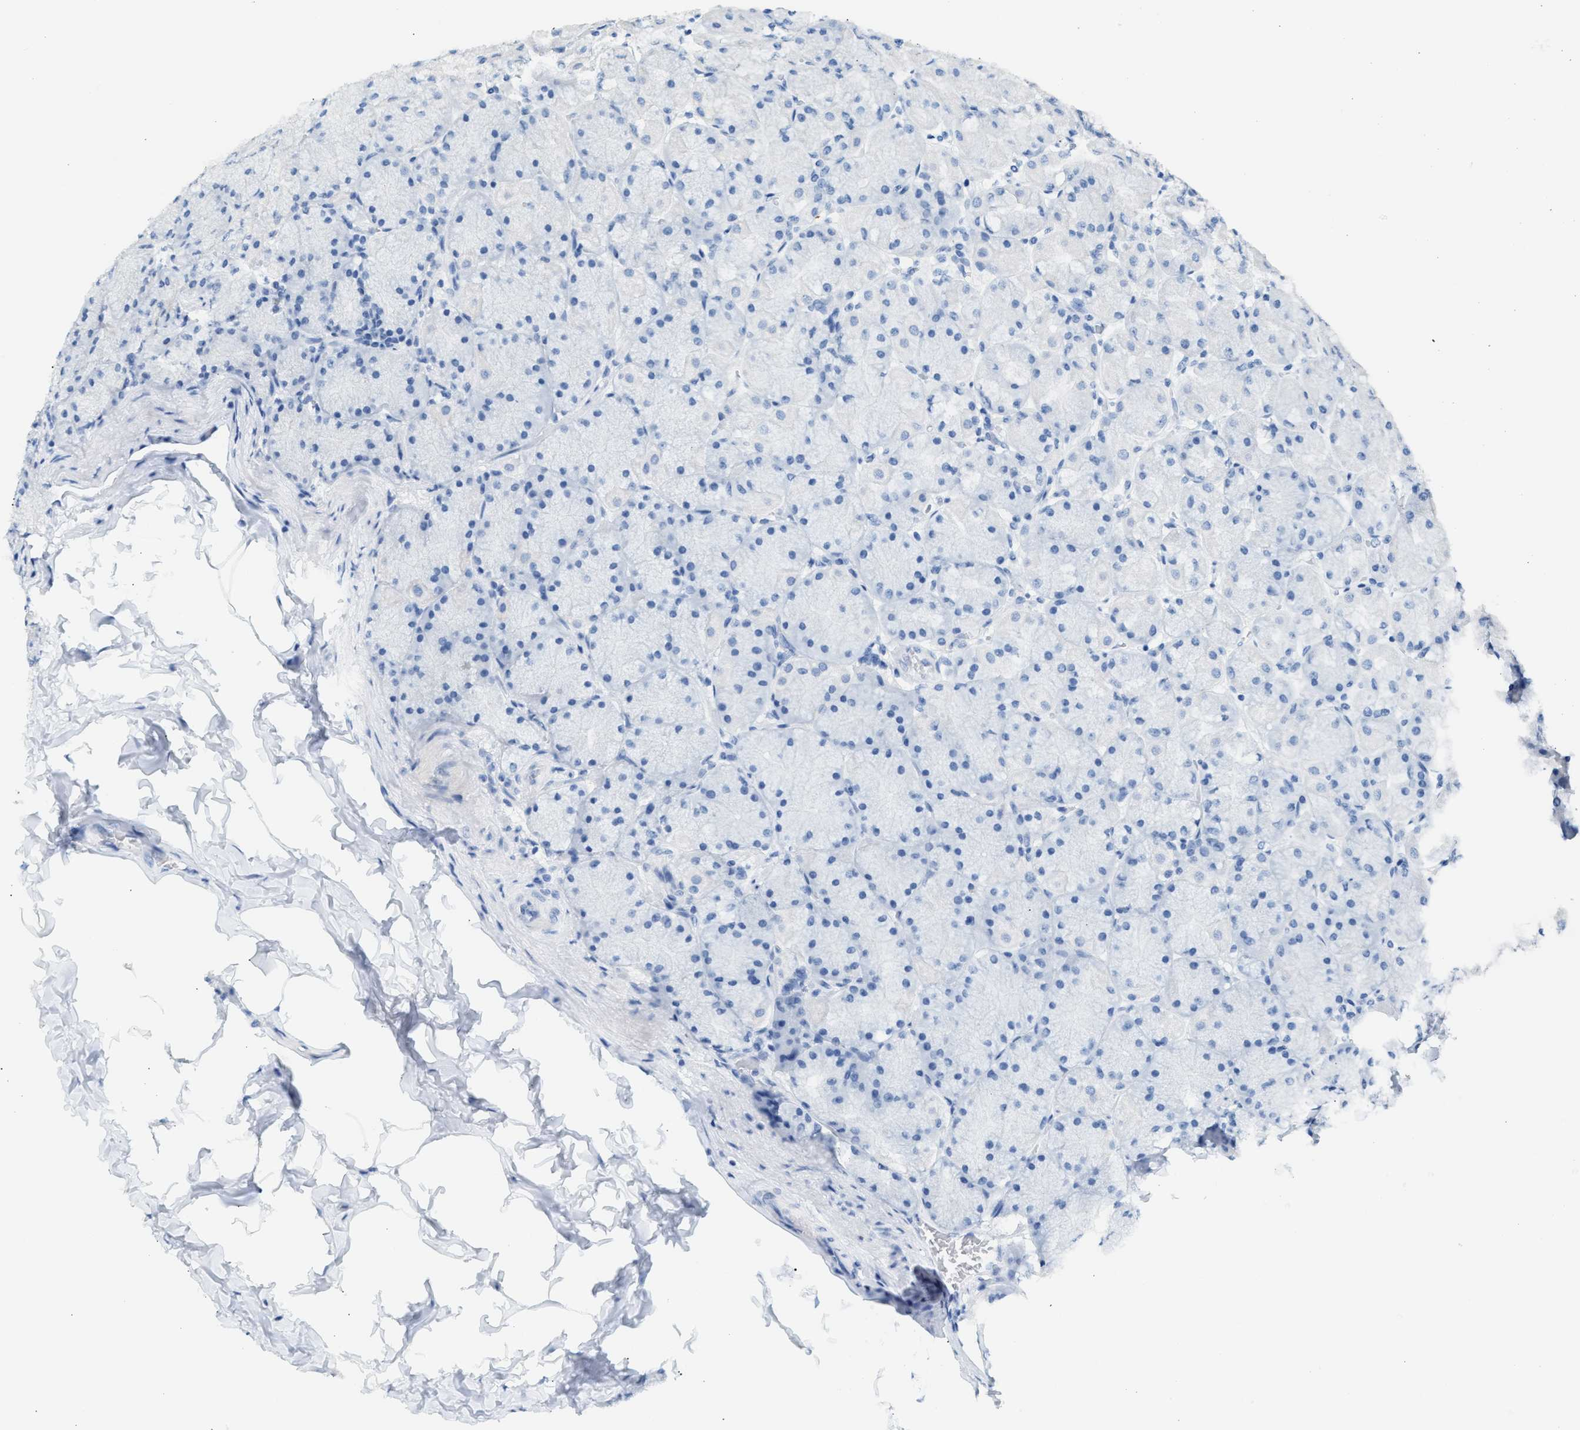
{"staining": {"intensity": "negative", "quantity": "none", "location": "none"}, "tissue": "stomach", "cell_type": "Glandular cells", "image_type": "normal", "snomed": [{"axis": "morphology", "description": "Normal tissue, NOS"}, {"axis": "topography", "description": "Stomach, upper"}], "caption": "The photomicrograph reveals no significant positivity in glandular cells of stomach. (DAB IHC with hematoxylin counter stain).", "gene": "ERBB2", "patient": {"sex": "female", "age": 56}}